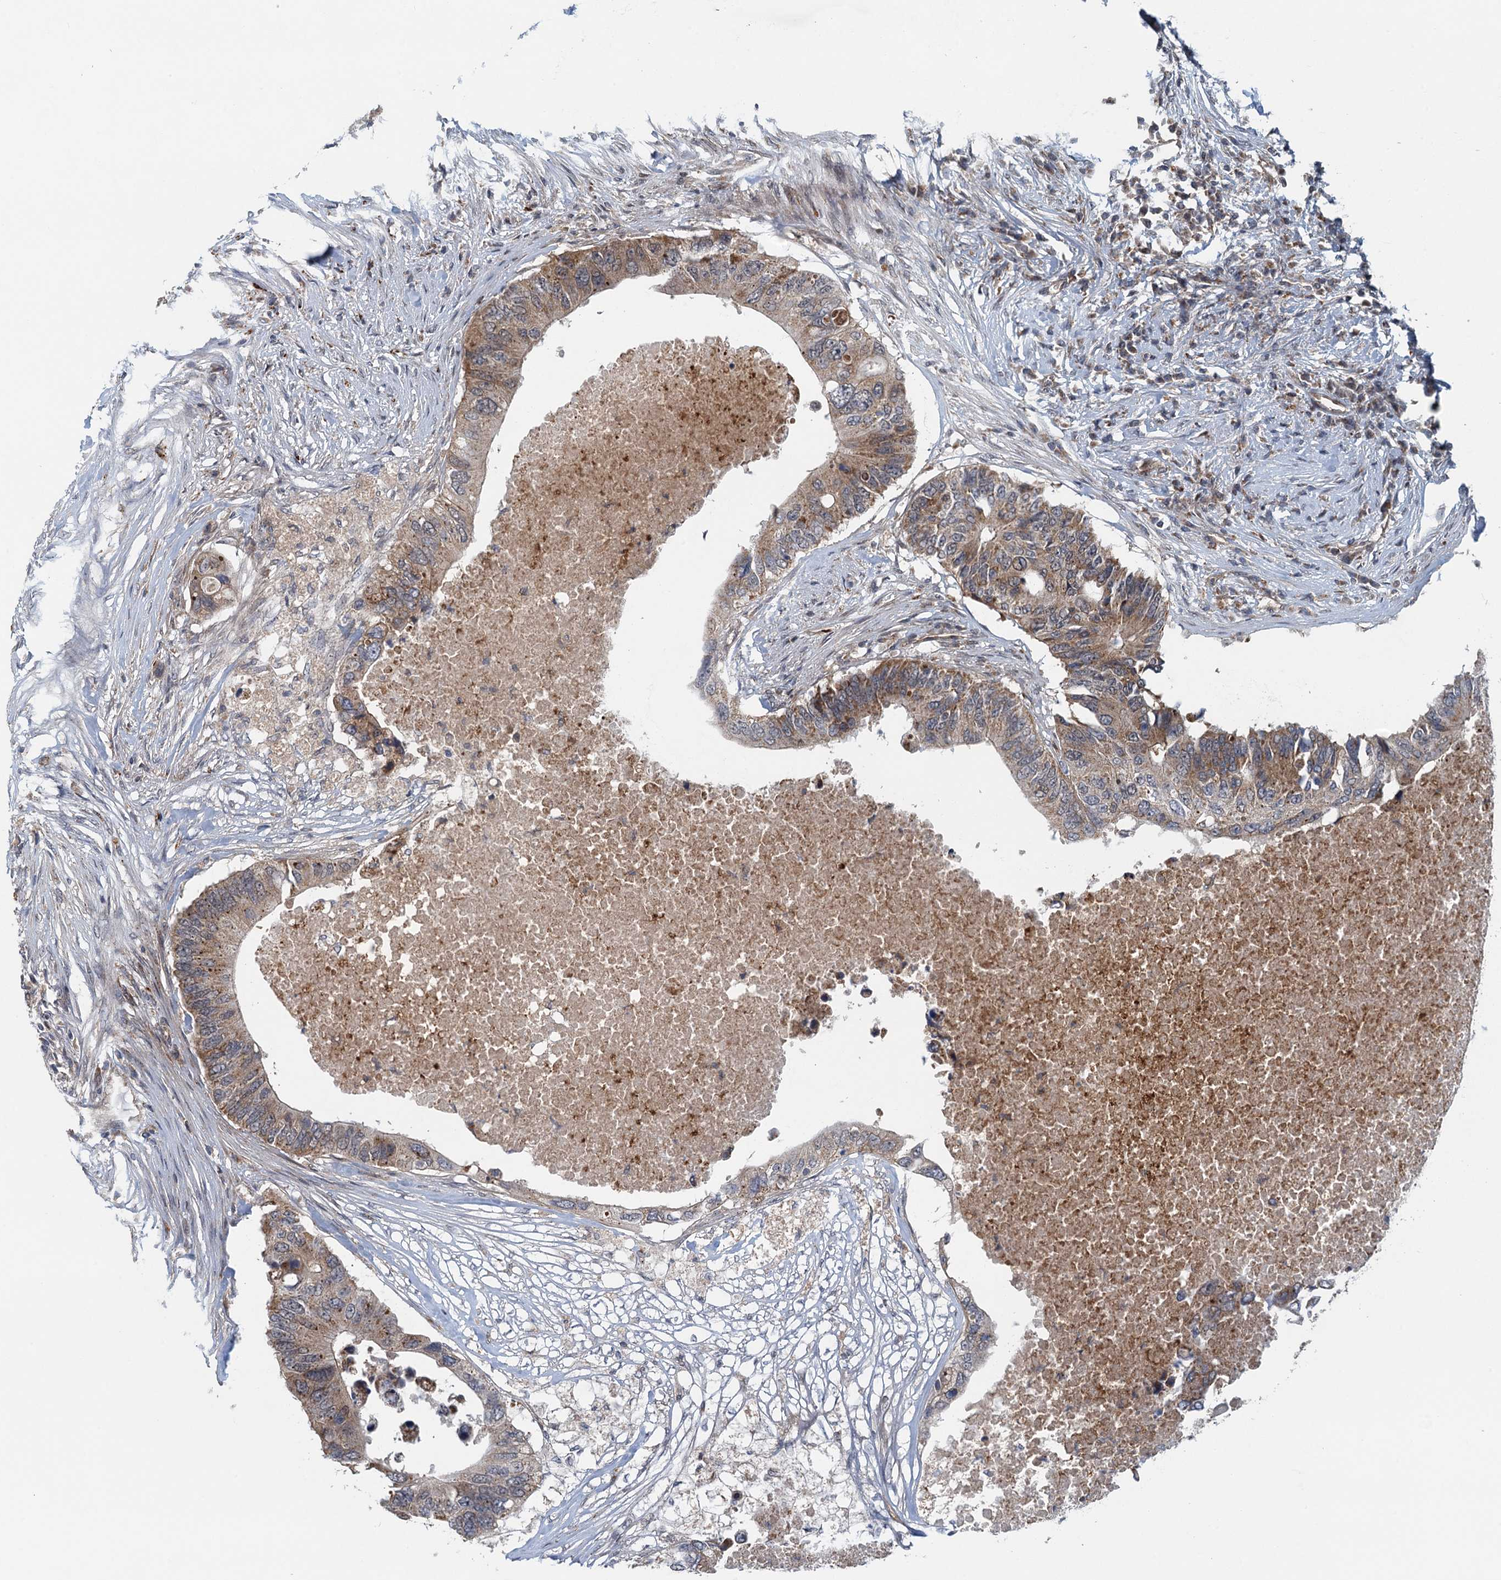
{"staining": {"intensity": "weak", "quantity": "25%-75%", "location": "cytoplasmic/membranous"}, "tissue": "colorectal cancer", "cell_type": "Tumor cells", "image_type": "cancer", "snomed": [{"axis": "morphology", "description": "Adenocarcinoma, NOS"}, {"axis": "topography", "description": "Colon"}], "caption": "Tumor cells reveal low levels of weak cytoplasmic/membranous staining in approximately 25%-75% of cells in colorectal cancer (adenocarcinoma). (IHC, brightfield microscopy, high magnification).", "gene": "NLRP10", "patient": {"sex": "male", "age": 71}}